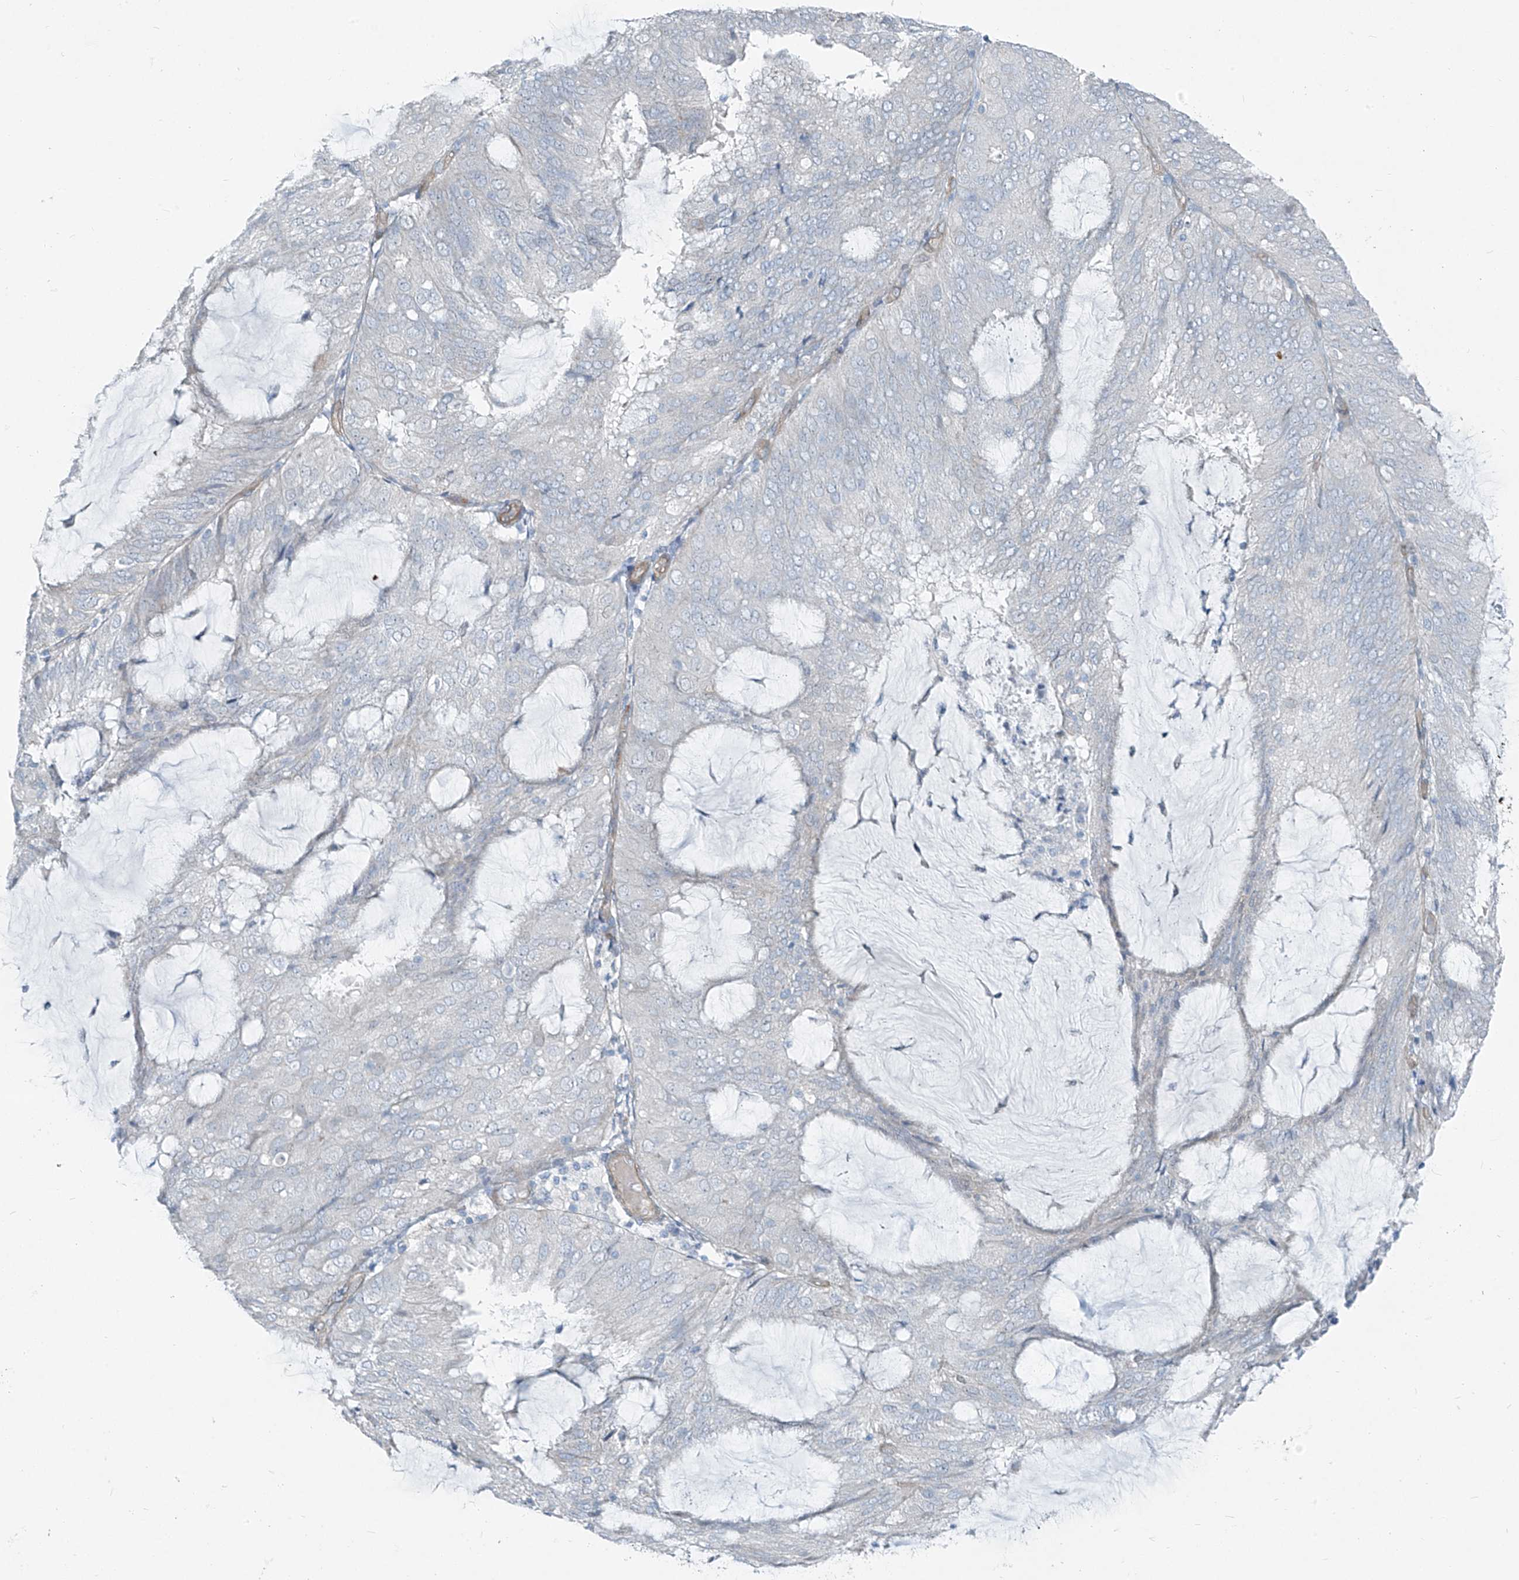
{"staining": {"intensity": "negative", "quantity": "none", "location": "none"}, "tissue": "endometrial cancer", "cell_type": "Tumor cells", "image_type": "cancer", "snomed": [{"axis": "morphology", "description": "Adenocarcinoma, NOS"}, {"axis": "topography", "description": "Endometrium"}], "caption": "Immunohistochemical staining of human adenocarcinoma (endometrial) exhibits no significant staining in tumor cells.", "gene": "TNS2", "patient": {"sex": "female", "age": 81}}